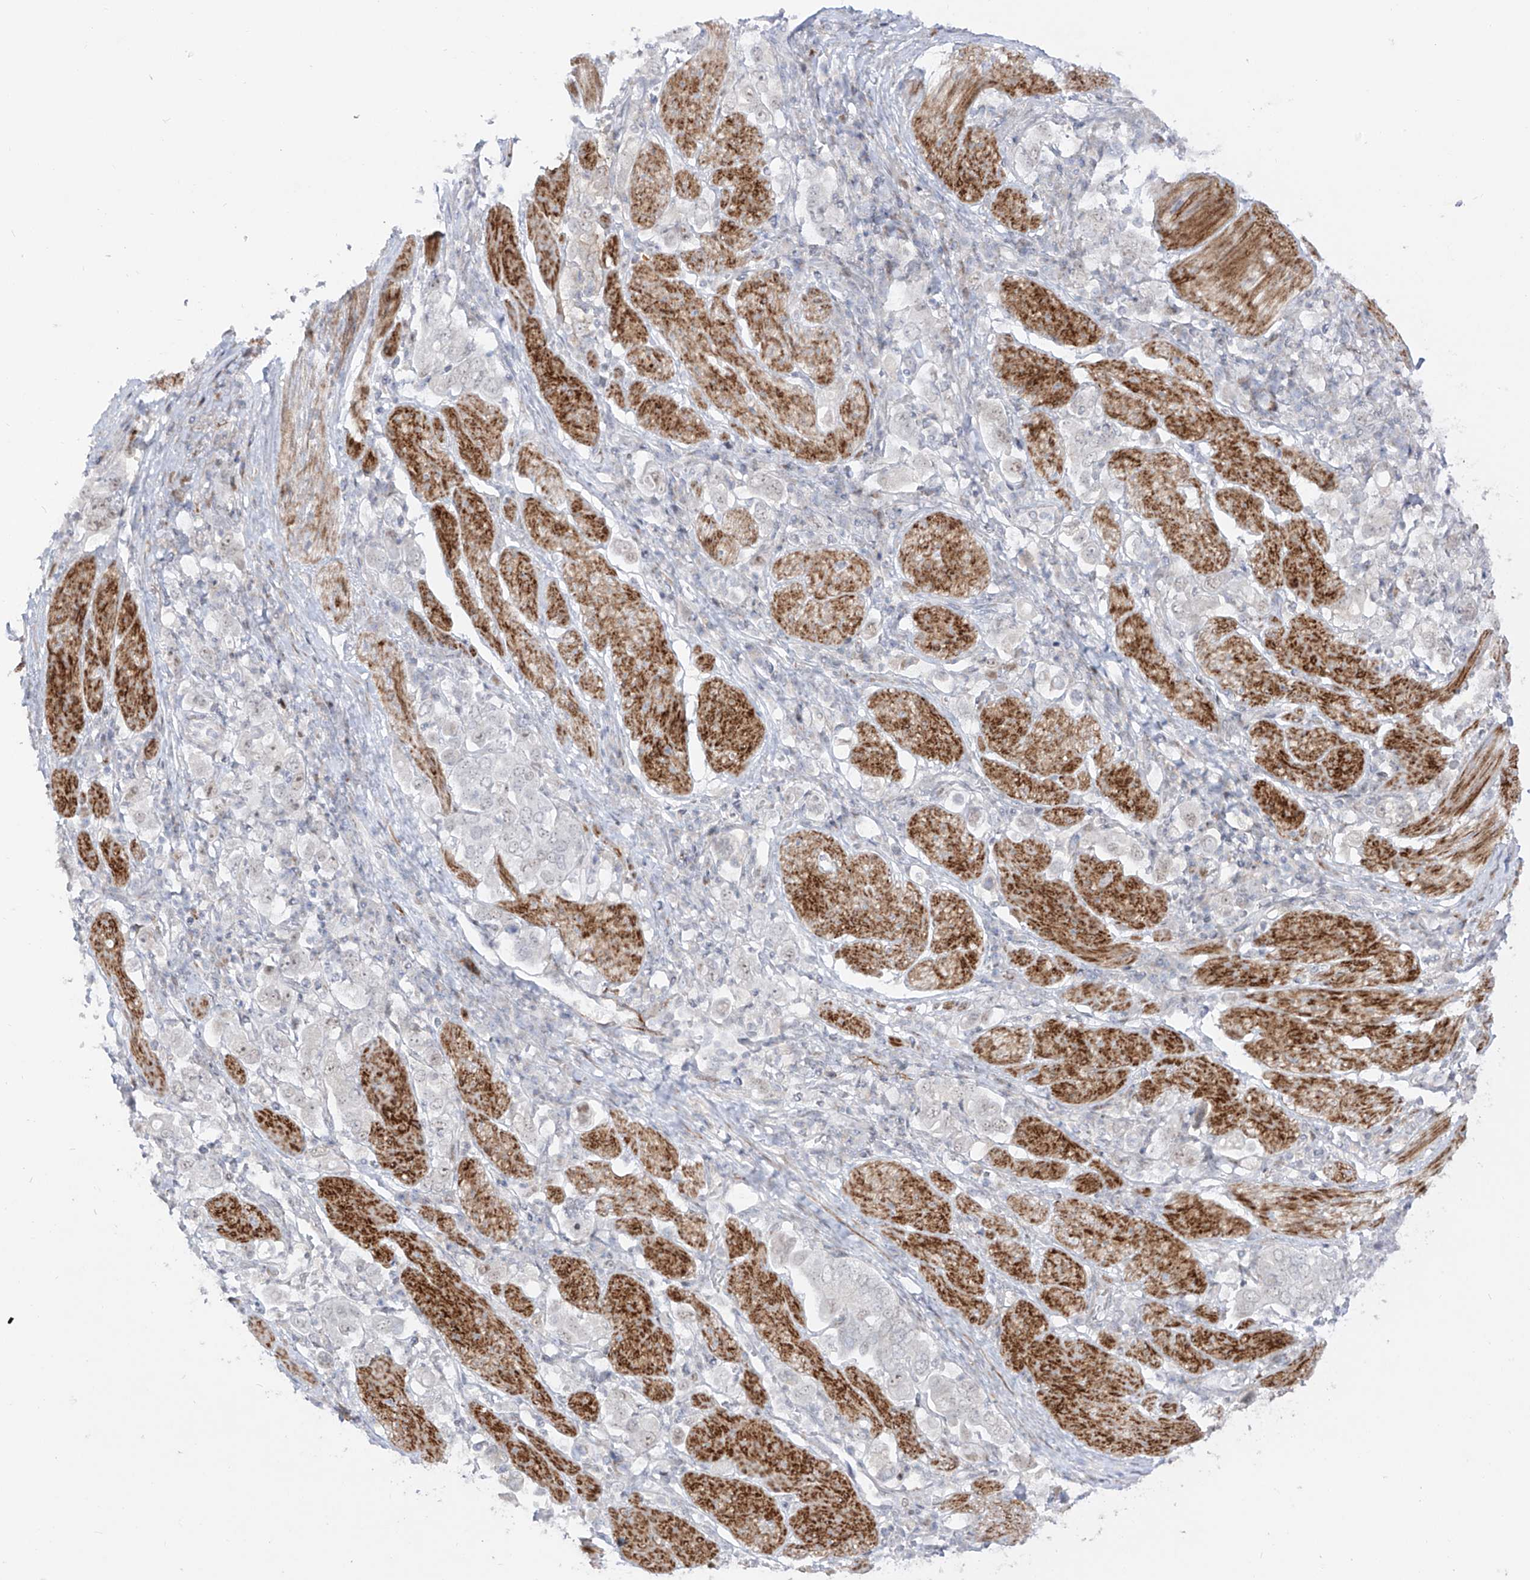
{"staining": {"intensity": "negative", "quantity": "none", "location": "none"}, "tissue": "stomach cancer", "cell_type": "Tumor cells", "image_type": "cancer", "snomed": [{"axis": "morphology", "description": "Adenocarcinoma, NOS"}, {"axis": "topography", "description": "Stomach, upper"}], "caption": "Immunohistochemical staining of human adenocarcinoma (stomach) demonstrates no significant positivity in tumor cells.", "gene": "ZNF180", "patient": {"sex": "male", "age": 62}}